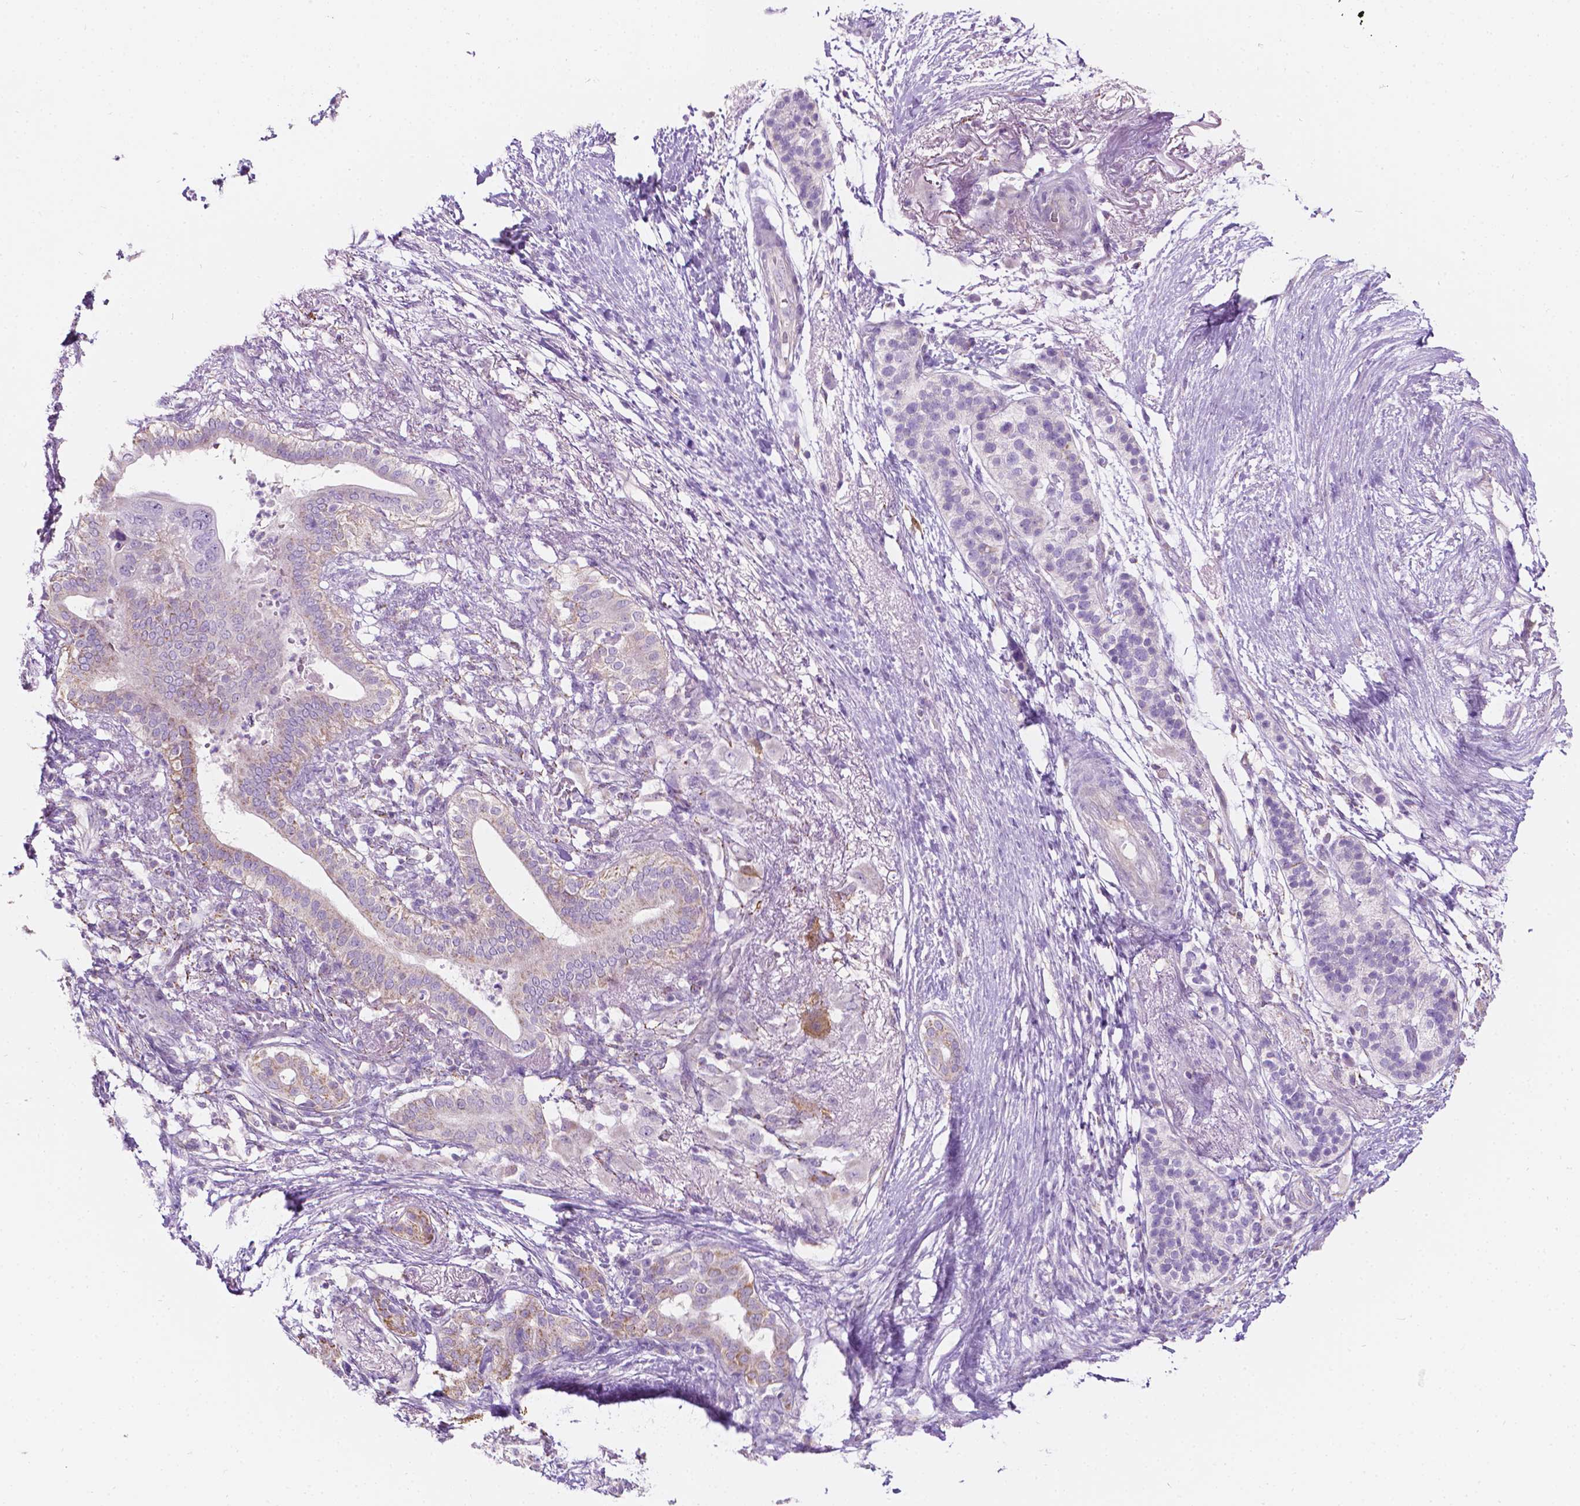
{"staining": {"intensity": "weak", "quantity": "<25%", "location": "cytoplasmic/membranous"}, "tissue": "pancreatic cancer", "cell_type": "Tumor cells", "image_type": "cancer", "snomed": [{"axis": "morphology", "description": "Adenocarcinoma, NOS"}, {"axis": "topography", "description": "Pancreas"}], "caption": "Pancreatic cancer (adenocarcinoma) stained for a protein using IHC displays no positivity tumor cells.", "gene": "NOS1AP", "patient": {"sex": "female", "age": 72}}